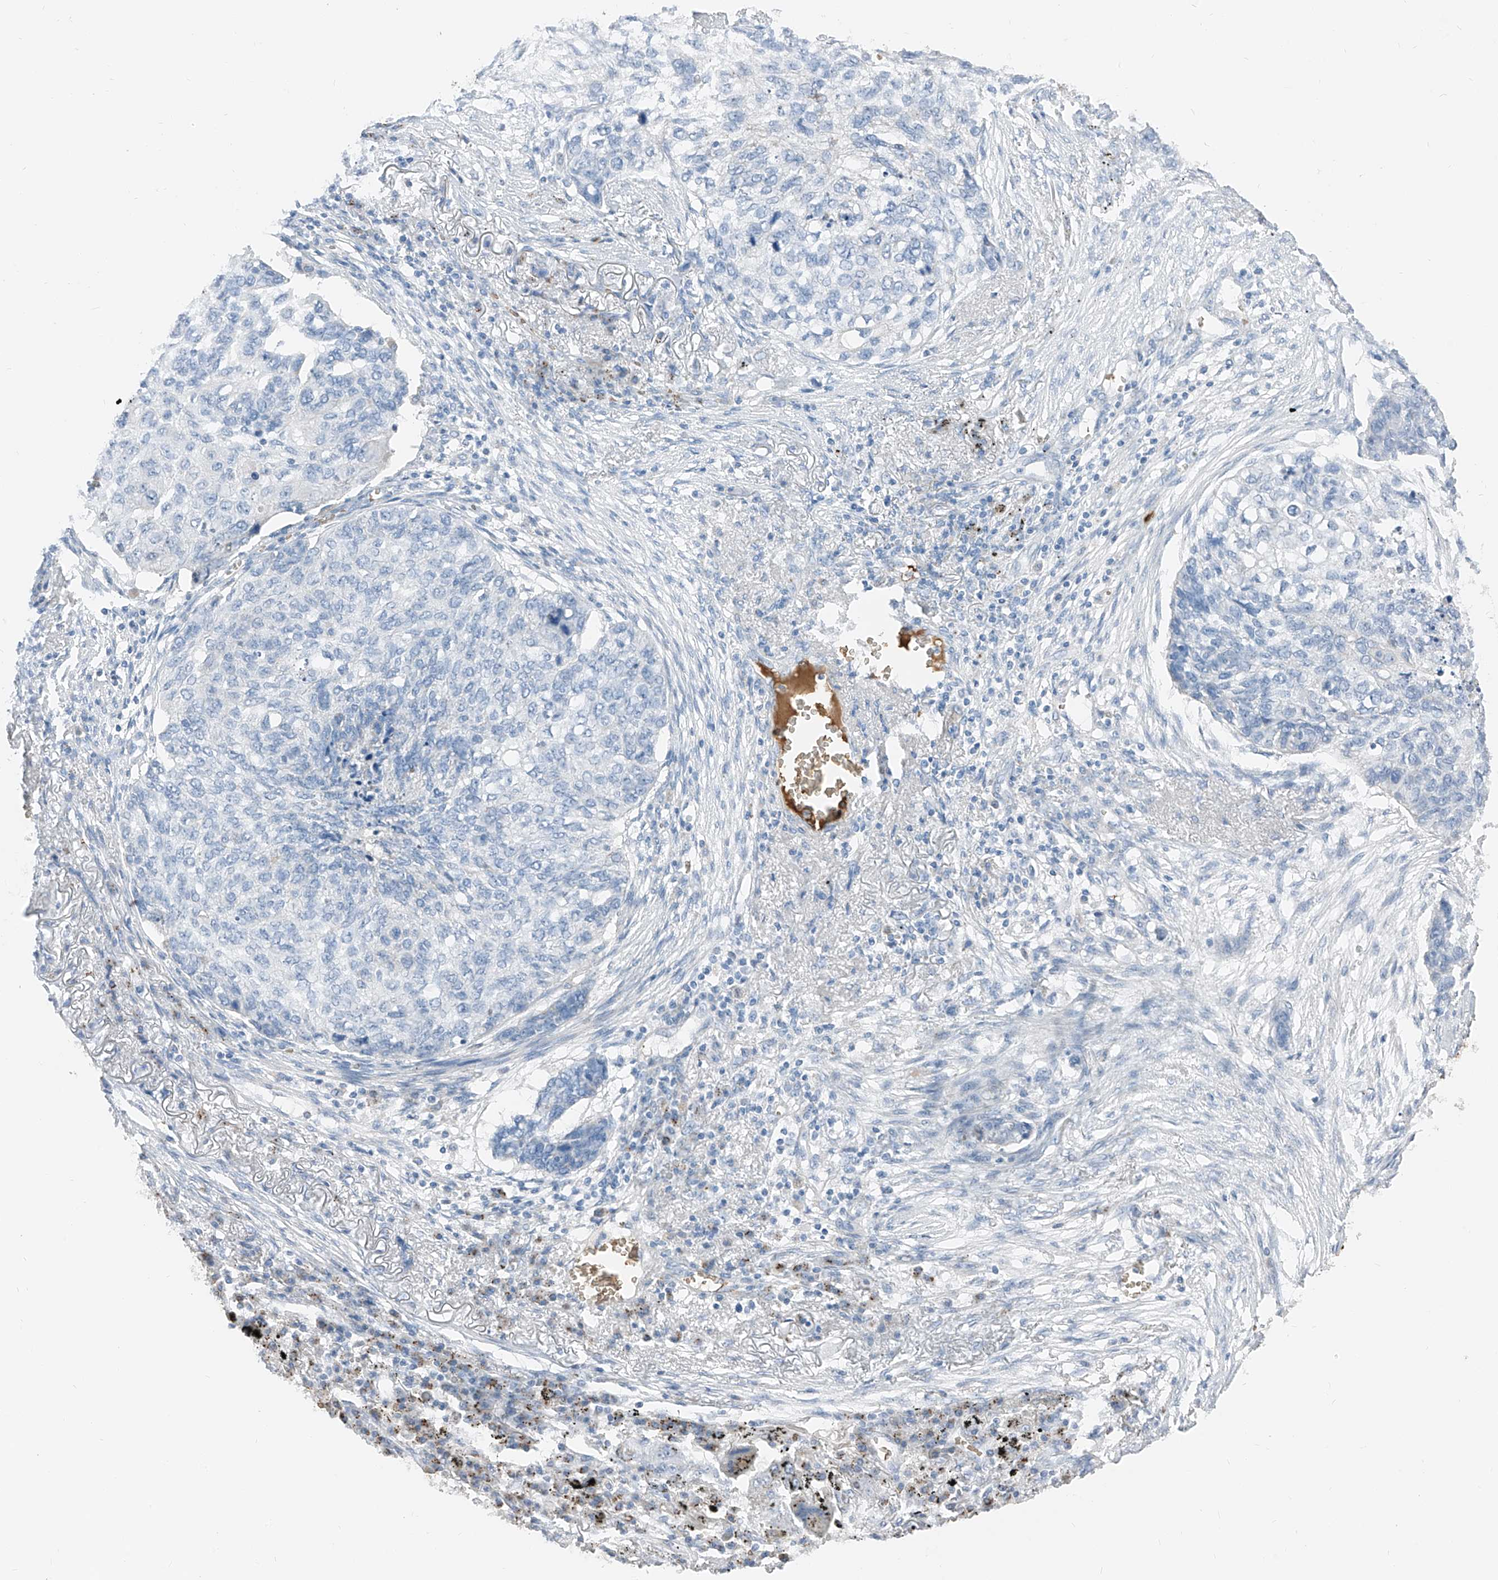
{"staining": {"intensity": "negative", "quantity": "none", "location": "none"}, "tissue": "lung cancer", "cell_type": "Tumor cells", "image_type": "cancer", "snomed": [{"axis": "morphology", "description": "Squamous cell carcinoma, NOS"}, {"axis": "topography", "description": "Lung"}], "caption": "An immunohistochemistry micrograph of lung cancer is shown. There is no staining in tumor cells of lung cancer.", "gene": "PRSS23", "patient": {"sex": "female", "age": 63}}